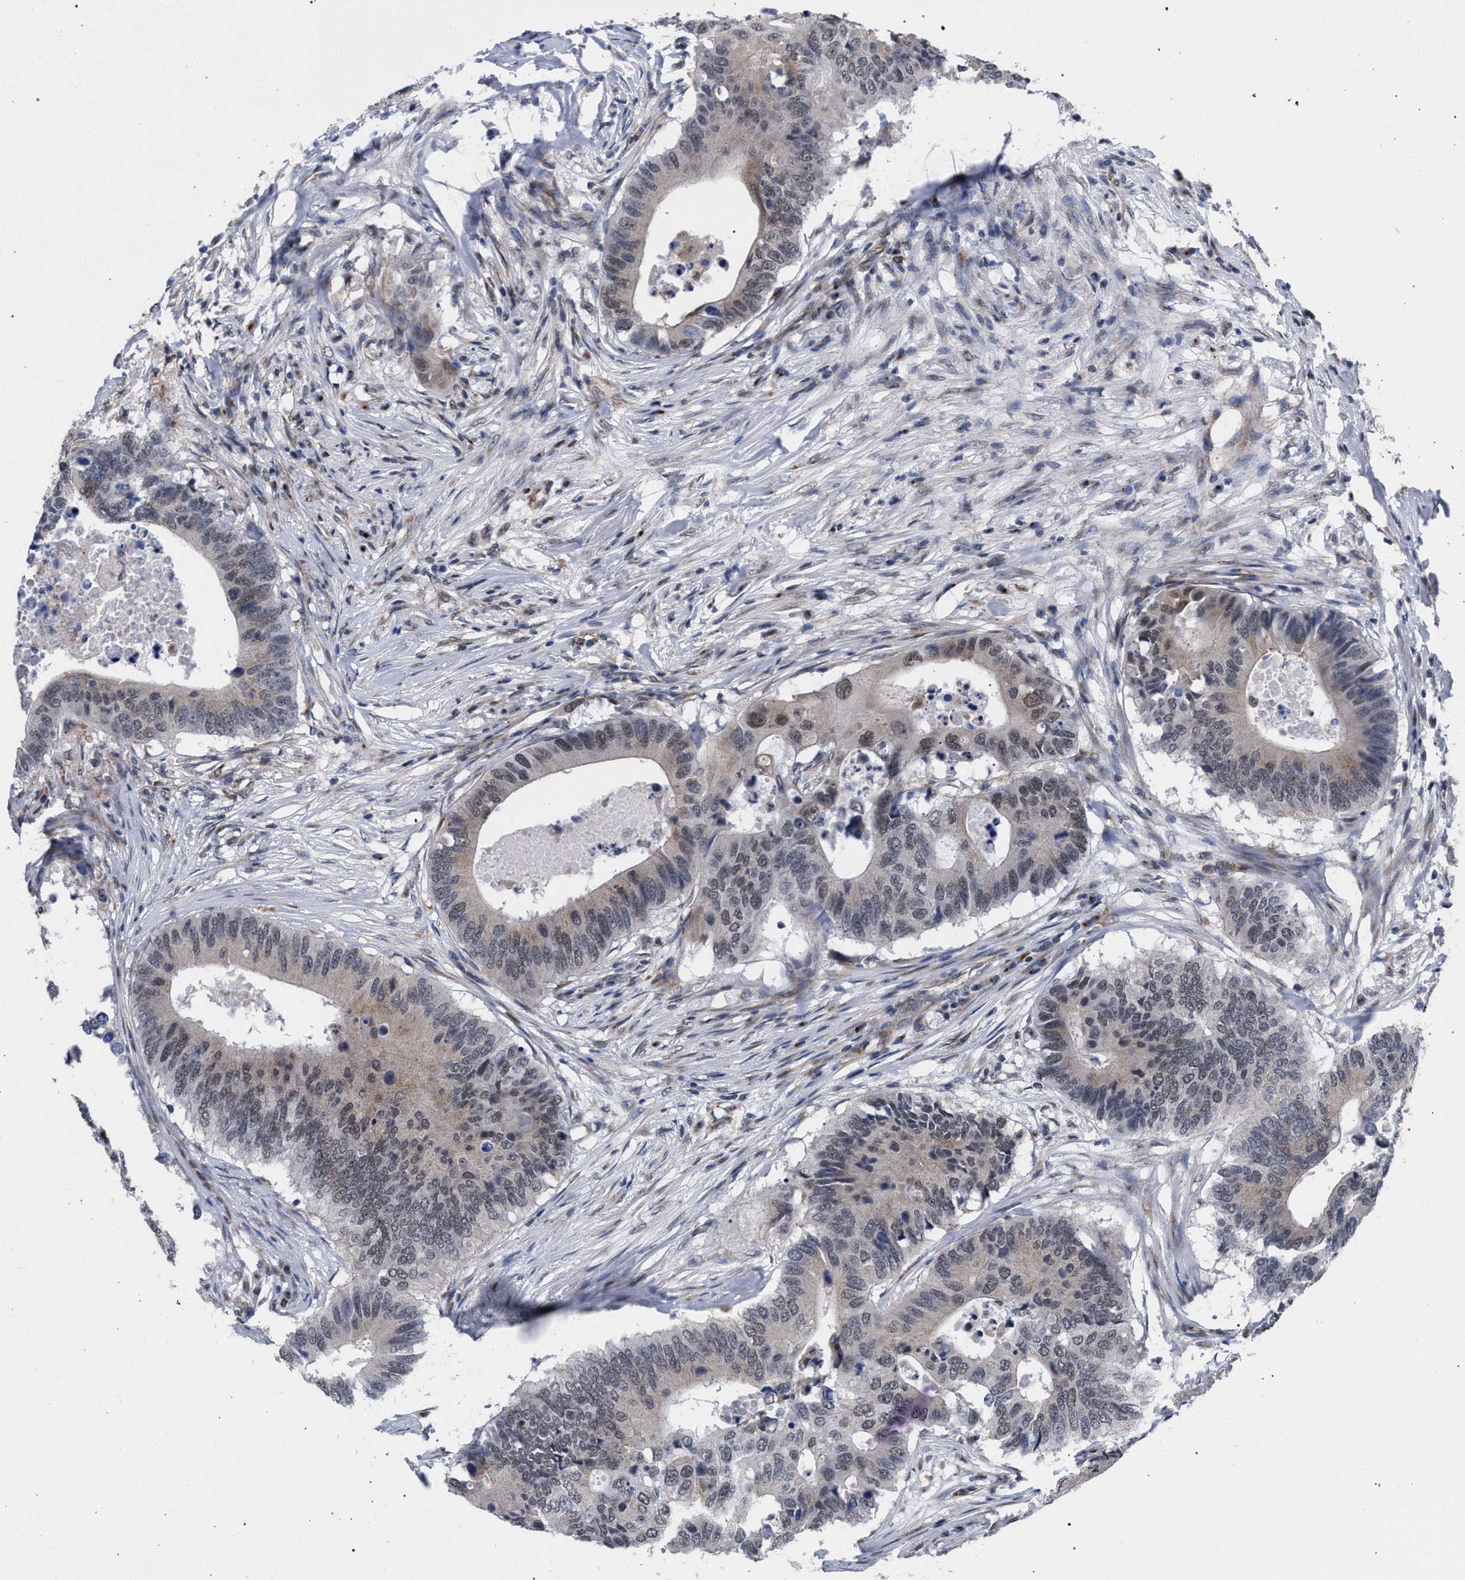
{"staining": {"intensity": "weak", "quantity": "25%-75%", "location": "cytoplasmic/membranous,nuclear"}, "tissue": "colorectal cancer", "cell_type": "Tumor cells", "image_type": "cancer", "snomed": [{"axis": "morphology", "description": "Adenocarcinoma, NOS"}, {"axis": "topography", "description": "Colon"}], "caption": "Immunohistochemistry (IHC) of human adenocarcinoma (colorectal) exhibits low levels of weak cytoplasmic/membranous and nuclear expression in about 25%-75% of tumor cells.", "gene": "GOLGA2", "patient": {"sex": "male", "age": 71}}